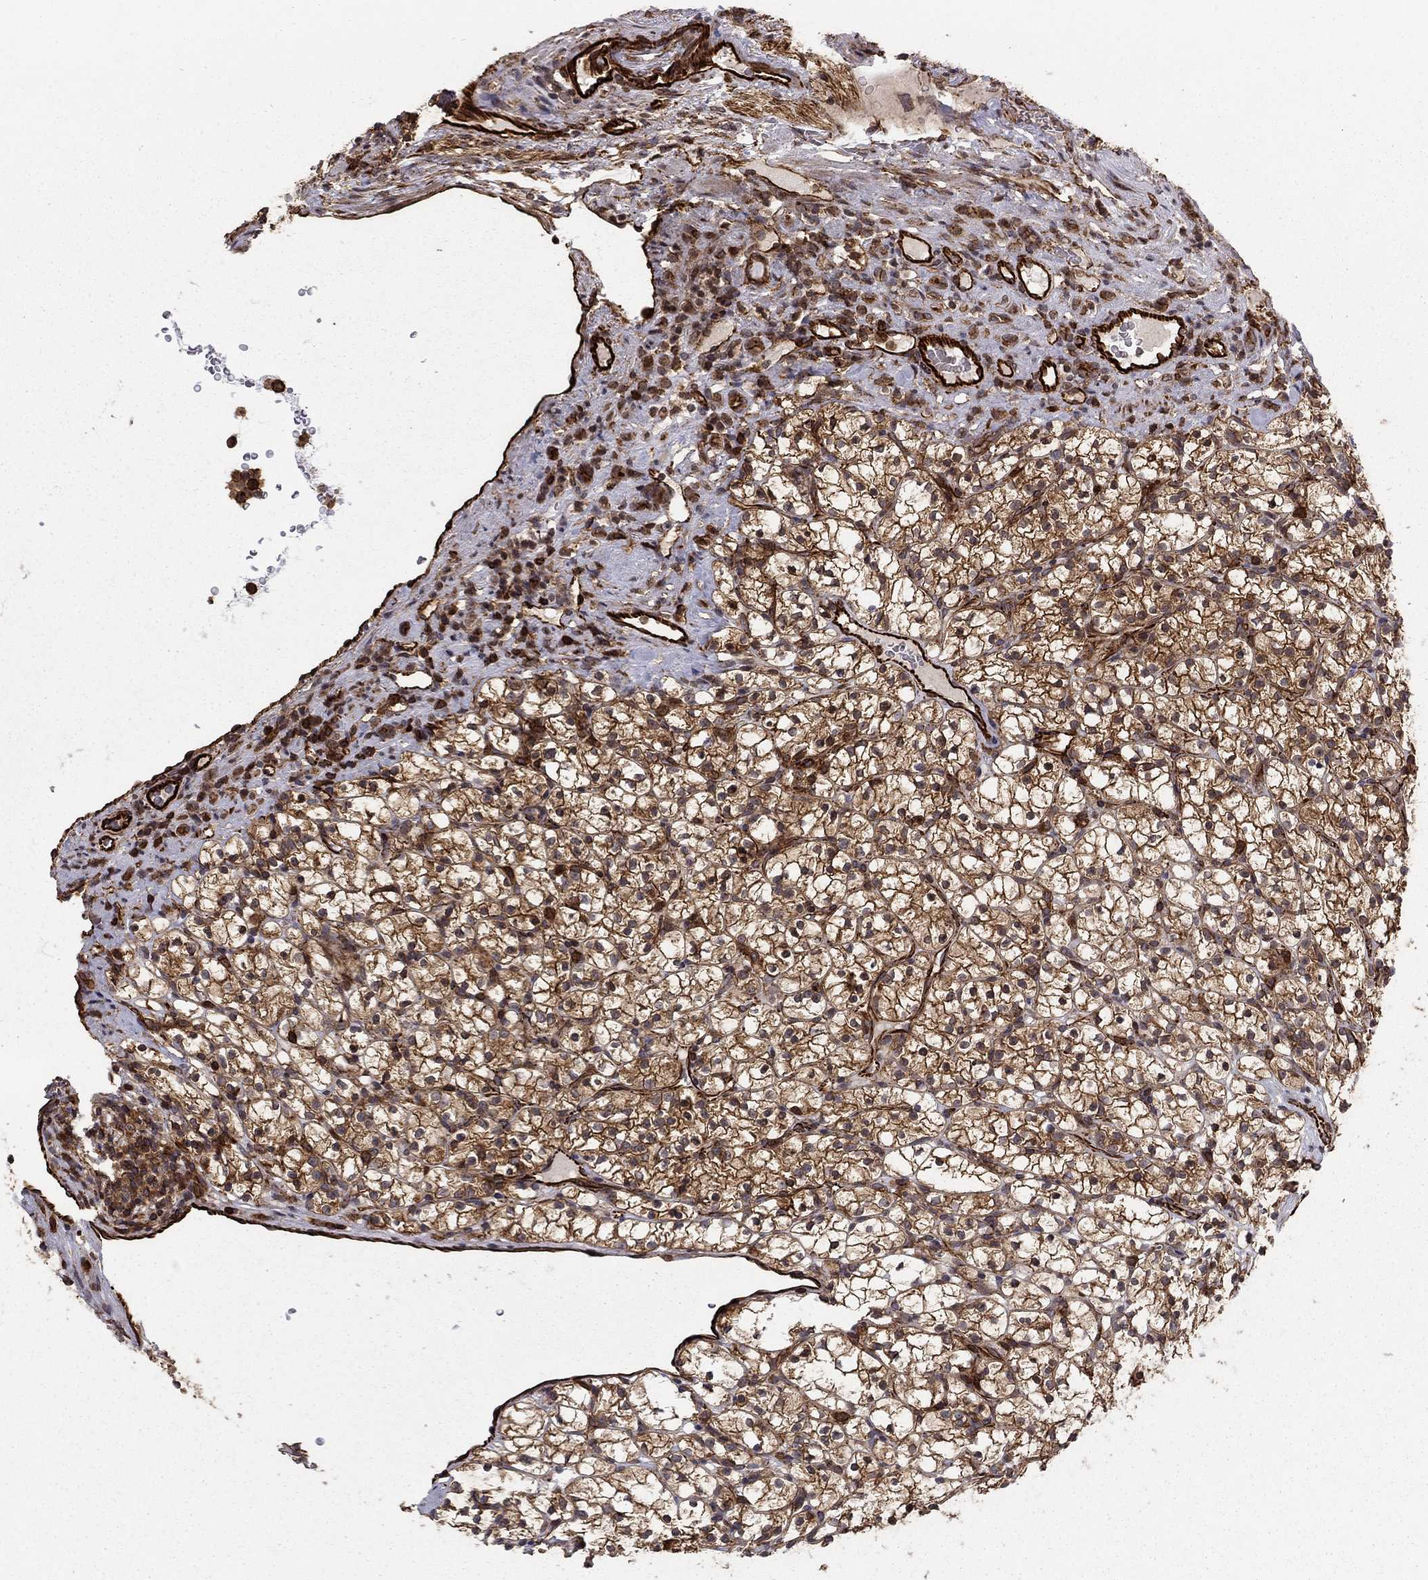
{"staining": {"intensity": "strong", "quantity": ">75%", "location": "cytoplasmic/membranous"}, "tissue": "renal cancer", "cell_type": "Tumor cells", "image_type": "cancer", "snomed": [{"axis": "morphology", "description": "Adenocarcinoma, NOS"}, {"axis": "topography", "description": "Kidney"}], "caption": "Immunohistochemistry staining of renal cancer, which reveals high levels of strong cytoplasmic/membranous expression in approximately >75% of tumor cells indicating strong cytoplasmic/membranous protein staining. The staining was performed using DAB (3,3'-diaminobenzidine) (brown) for protein detection and nuclei were counterstained in hematoxylin (blue).", "gene": "ADM", "patient": {"sex": "female", "age": 89}}